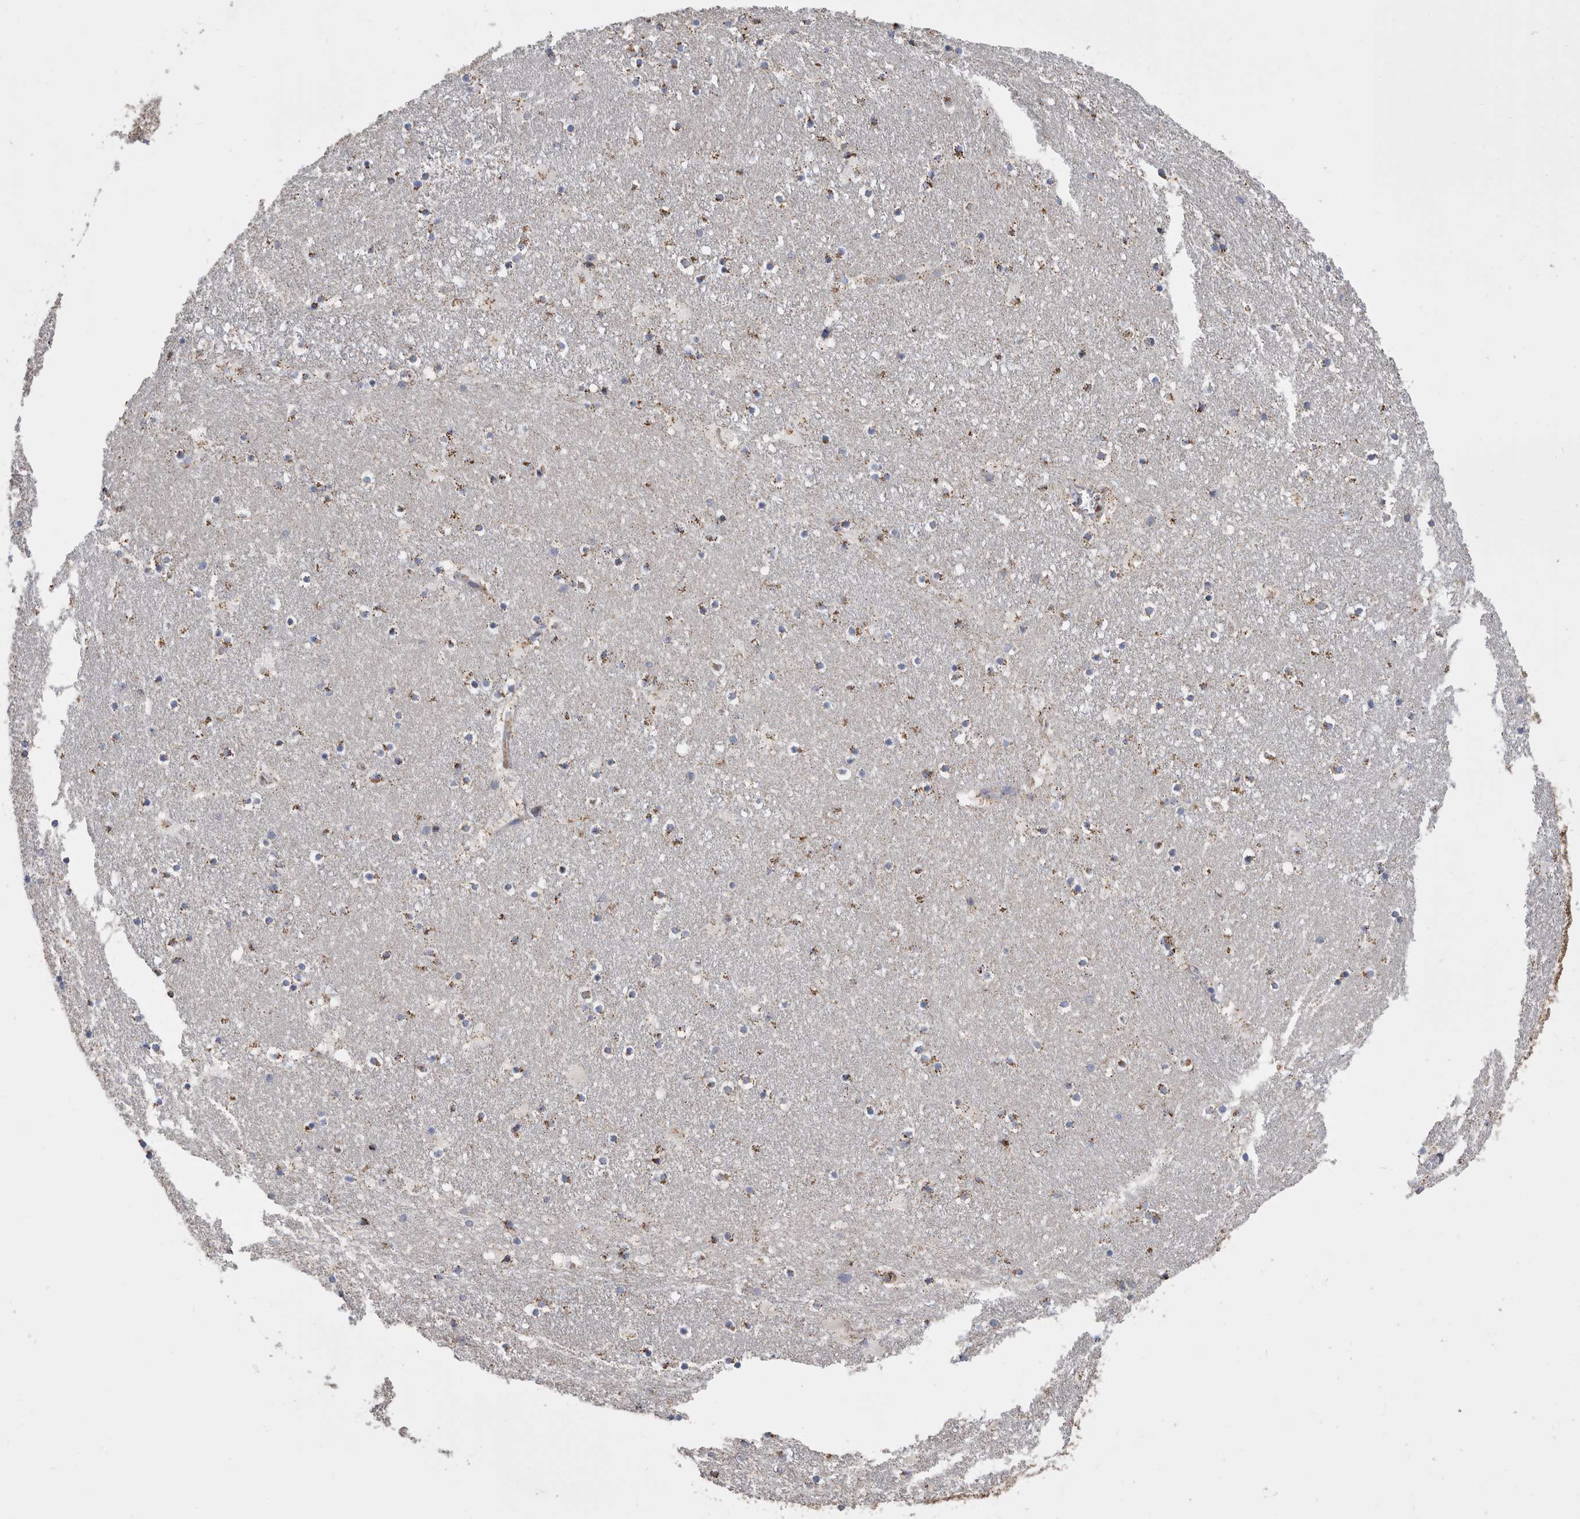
{"staining": {"intensity": "moderate", "quantity": "25%-75%", "location": "cytoplasmic/membranous"}, "tissue": "caudate", "cell_type": "Glial cells", "image_type": "normal", "snomed": [{"axis": "morphology", "description": "Normal tissue, NOS"}, {"axis": "topography", "description": "Lateral ventricle wall"}], "caption": "Moderate cytoplasmic/membranous staining for a protein is identified in approximately 25%-75% of glial cells of unremarkable caudate using immunohistochemistry.", "gene": "WFDC1", "patient": {"sex": "male", "age": 45}}